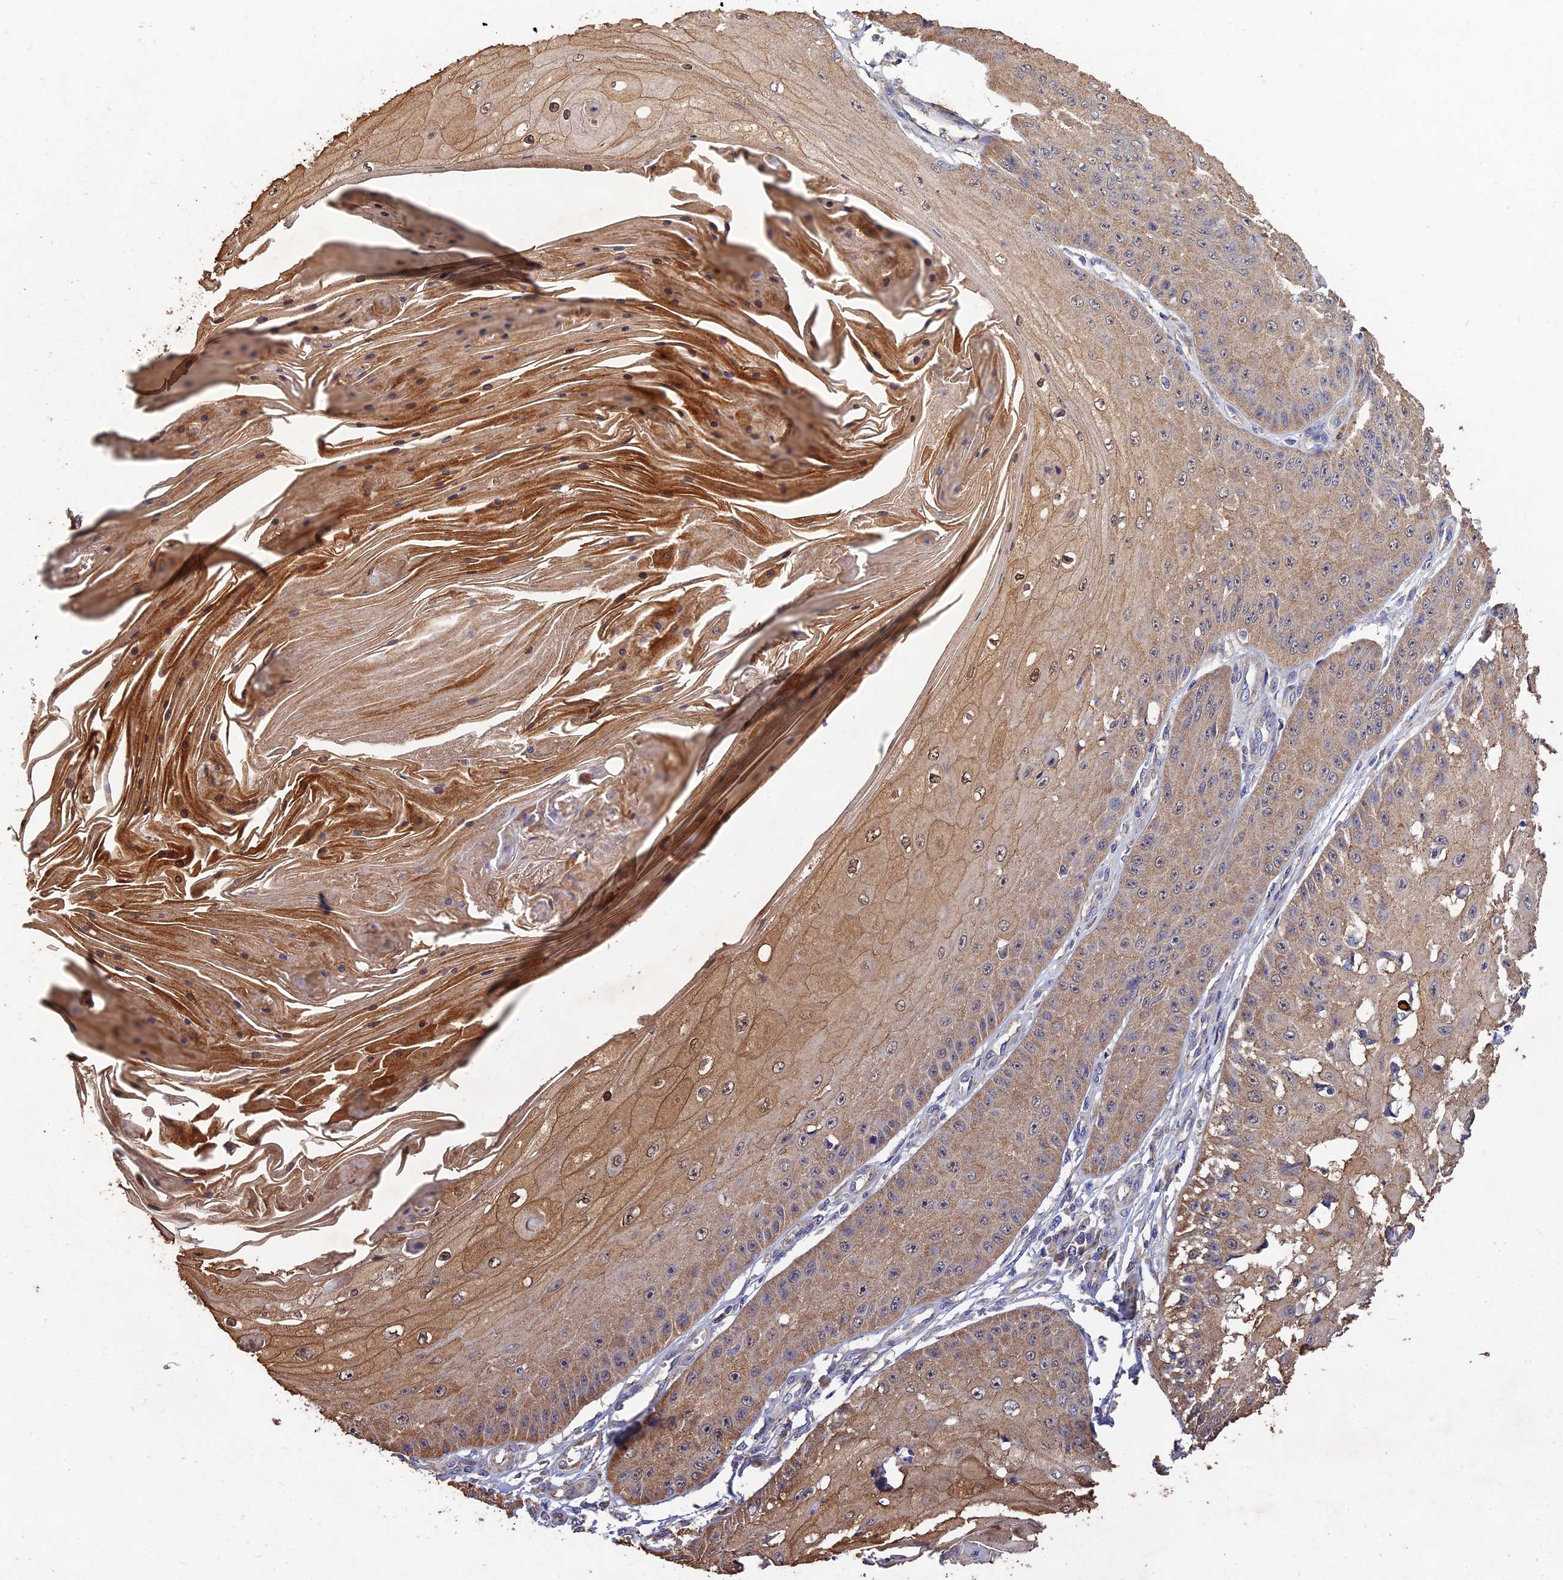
{"staining": {"intensity": "moderate", "quantity": ">75%", "location": "cytoplasmic/membranous,nuclear"}, "tissue": "skin cancer", "cell_type": "Tumor cells", "image_type": "cancer", "snomed": [{"axis": "morphology", "description": "Squamous cell carcinoma, NOS"}, {"axis": "topography", "description": "Skin"}], "caption": "A micrograph of skin cancer (squamous cell carcinoma) stained for a protein displays moderate cytoplasmic/membranous and nuclear brown staining in tumor cells.", "gene": "SLC38A11", "patient": {"sex": "male", "age": 70}}